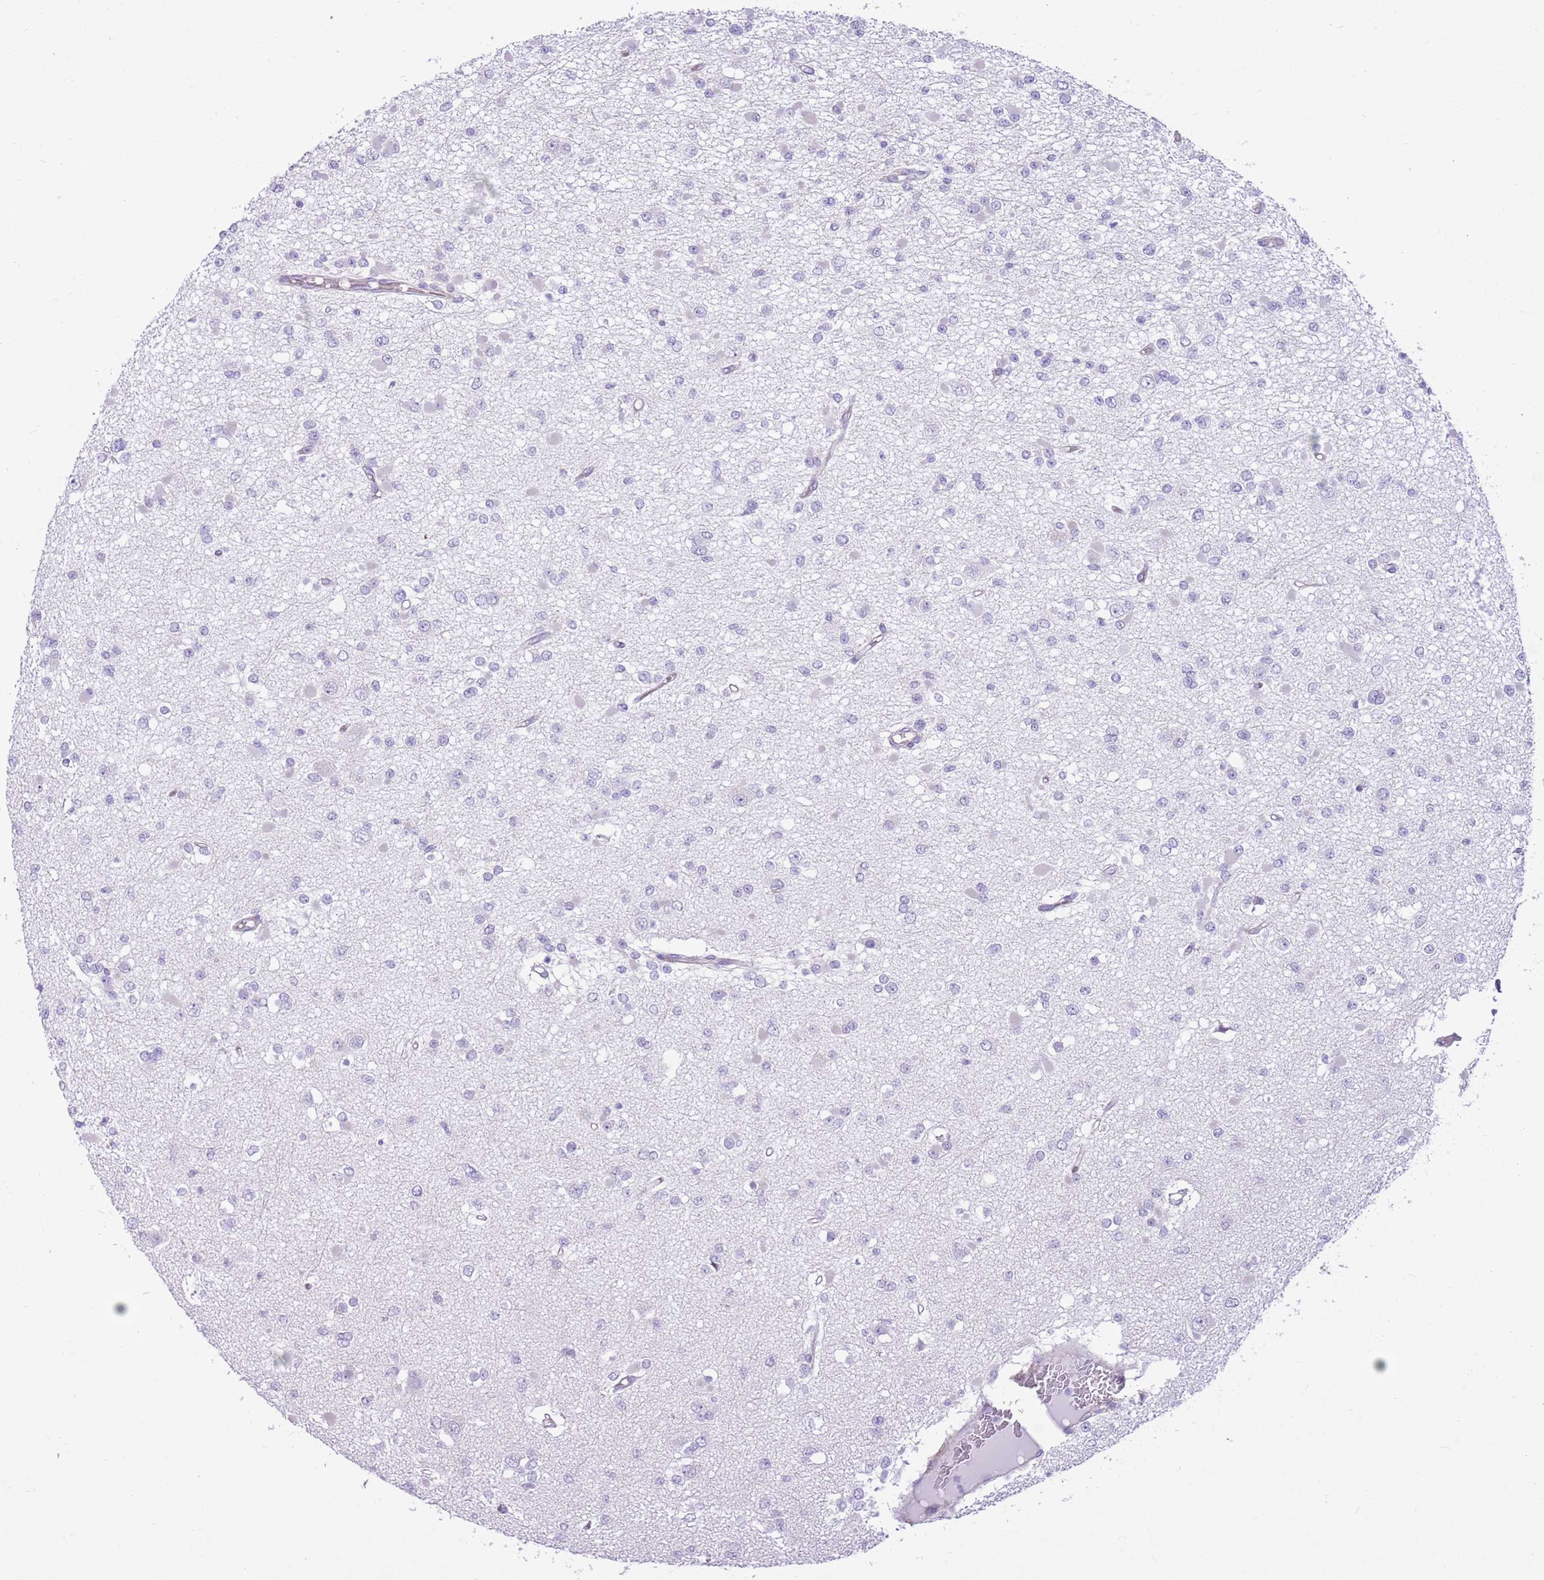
{"staining": {"intensity": "negative", "quantity": "none", "location": "none"}, "tissue": "glioma", "cell_type": "Tumor cells", "image_type": "cancer", "snomed": [{"axis": "morphology", "description": "Glioma, malignant, Low grade"}, {"axis": "topography", "description": "Brain"}], "caption": "DAB (3,3'-diaminobenzidine) immunohistochemical staining of malignant glioma (low-grade) shows no significant staining in tumor cells.", "gene": "PARP8", "patient": {"sex": "female", "age": 22}}